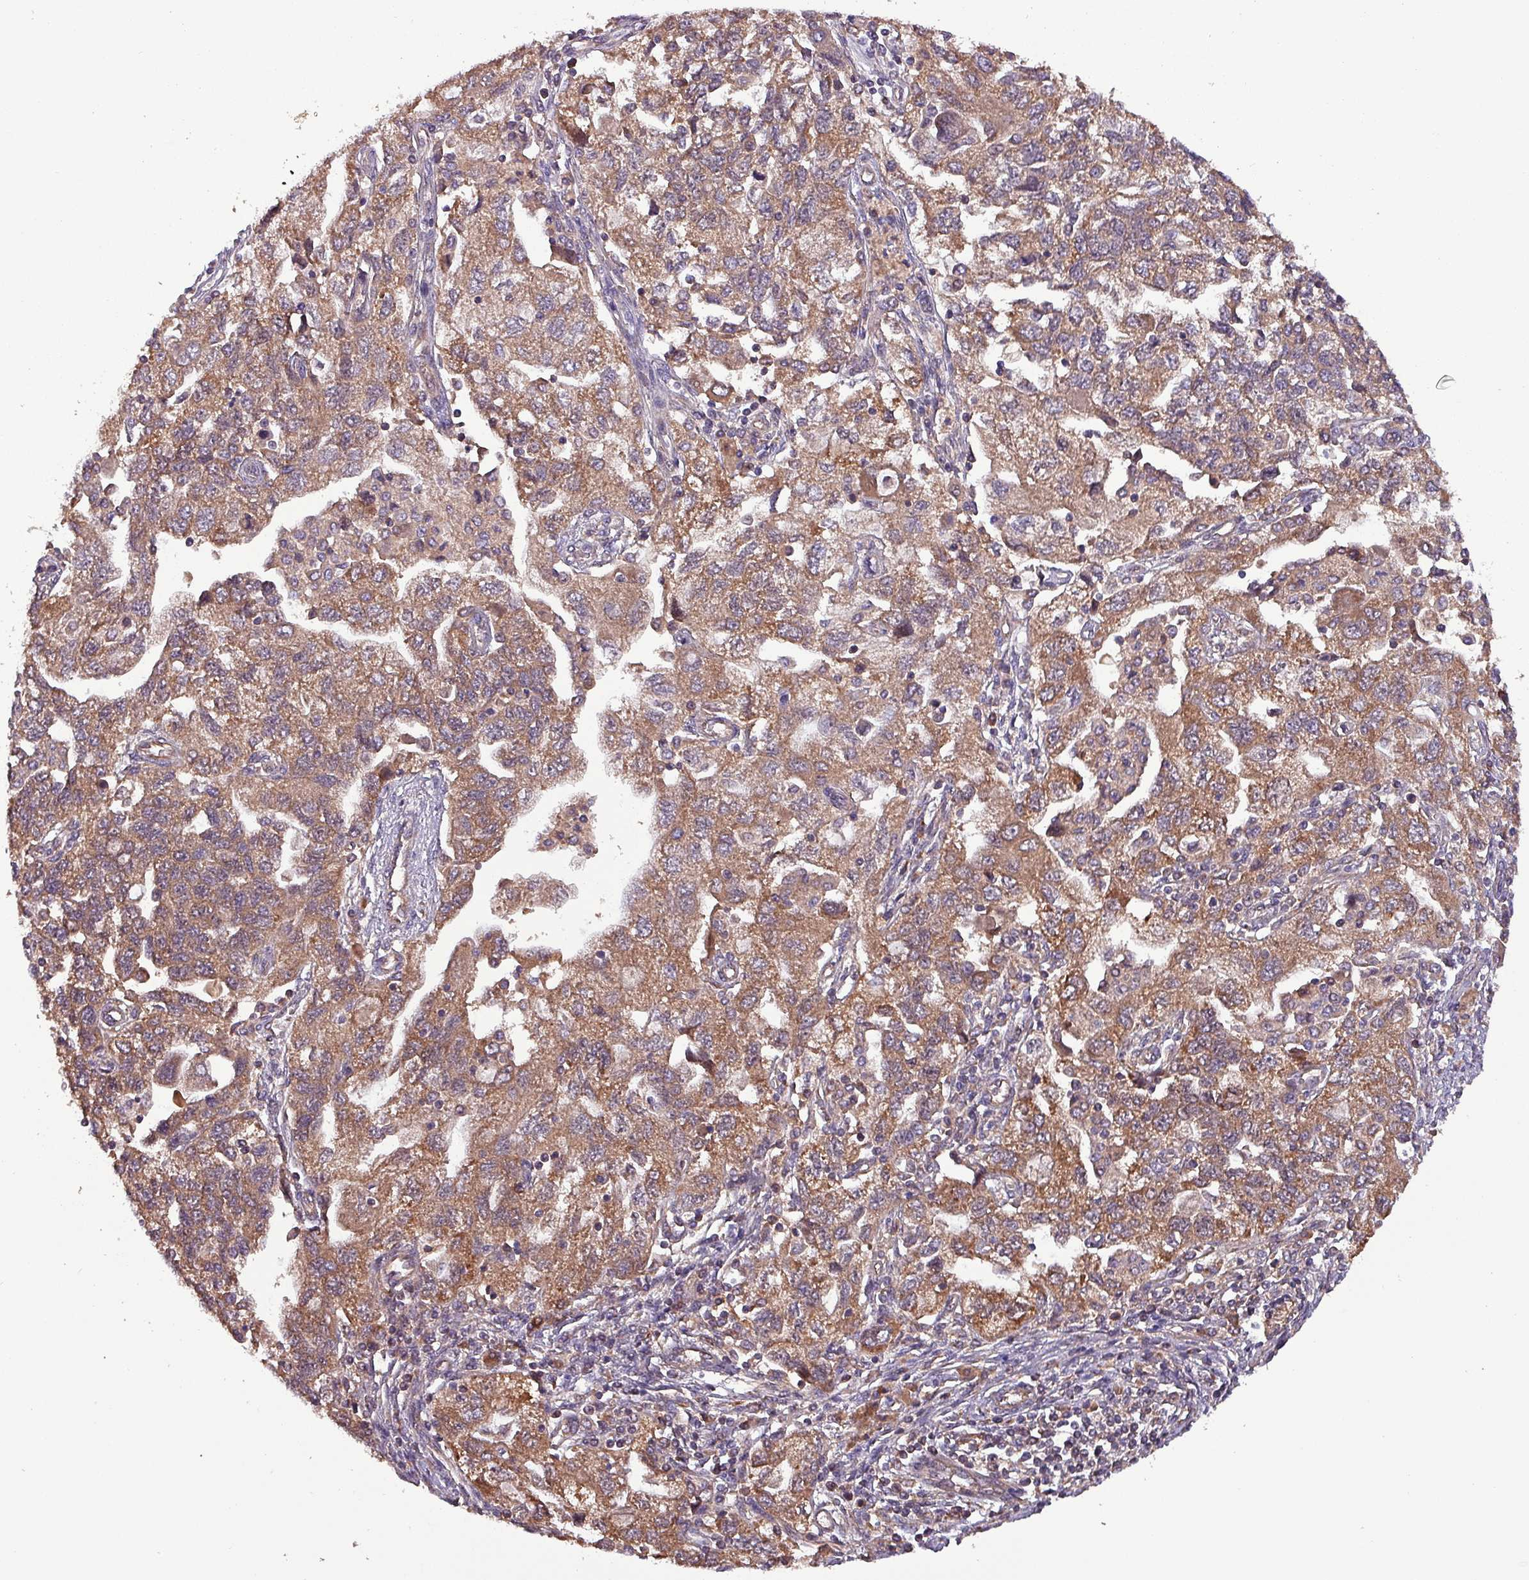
{"staining": {"intensity": "moderate", "quantity": ">75%", "location": "cytoplasmic/membranous"}, "tissue": "ovarian cancer", "cell_type": "Tumor cells", "image_type": "cancer", "snomed": [{"axis": "morphology", "description": "Carcinoma, NOS"}, {"axis": "morphology", "description": "Cystadenocarcinoma, serous, NOS"}, {"axis": "topography", "description": "Ovary"}], "caption": "Protein expression analysis of ovarian carcinoma exhibits moderate cytoplasmic/membranous positivity in about >75% of tumor cells.", "gene": "PAFAH1B2", "patient": {"sex": "female", "age": 69}}